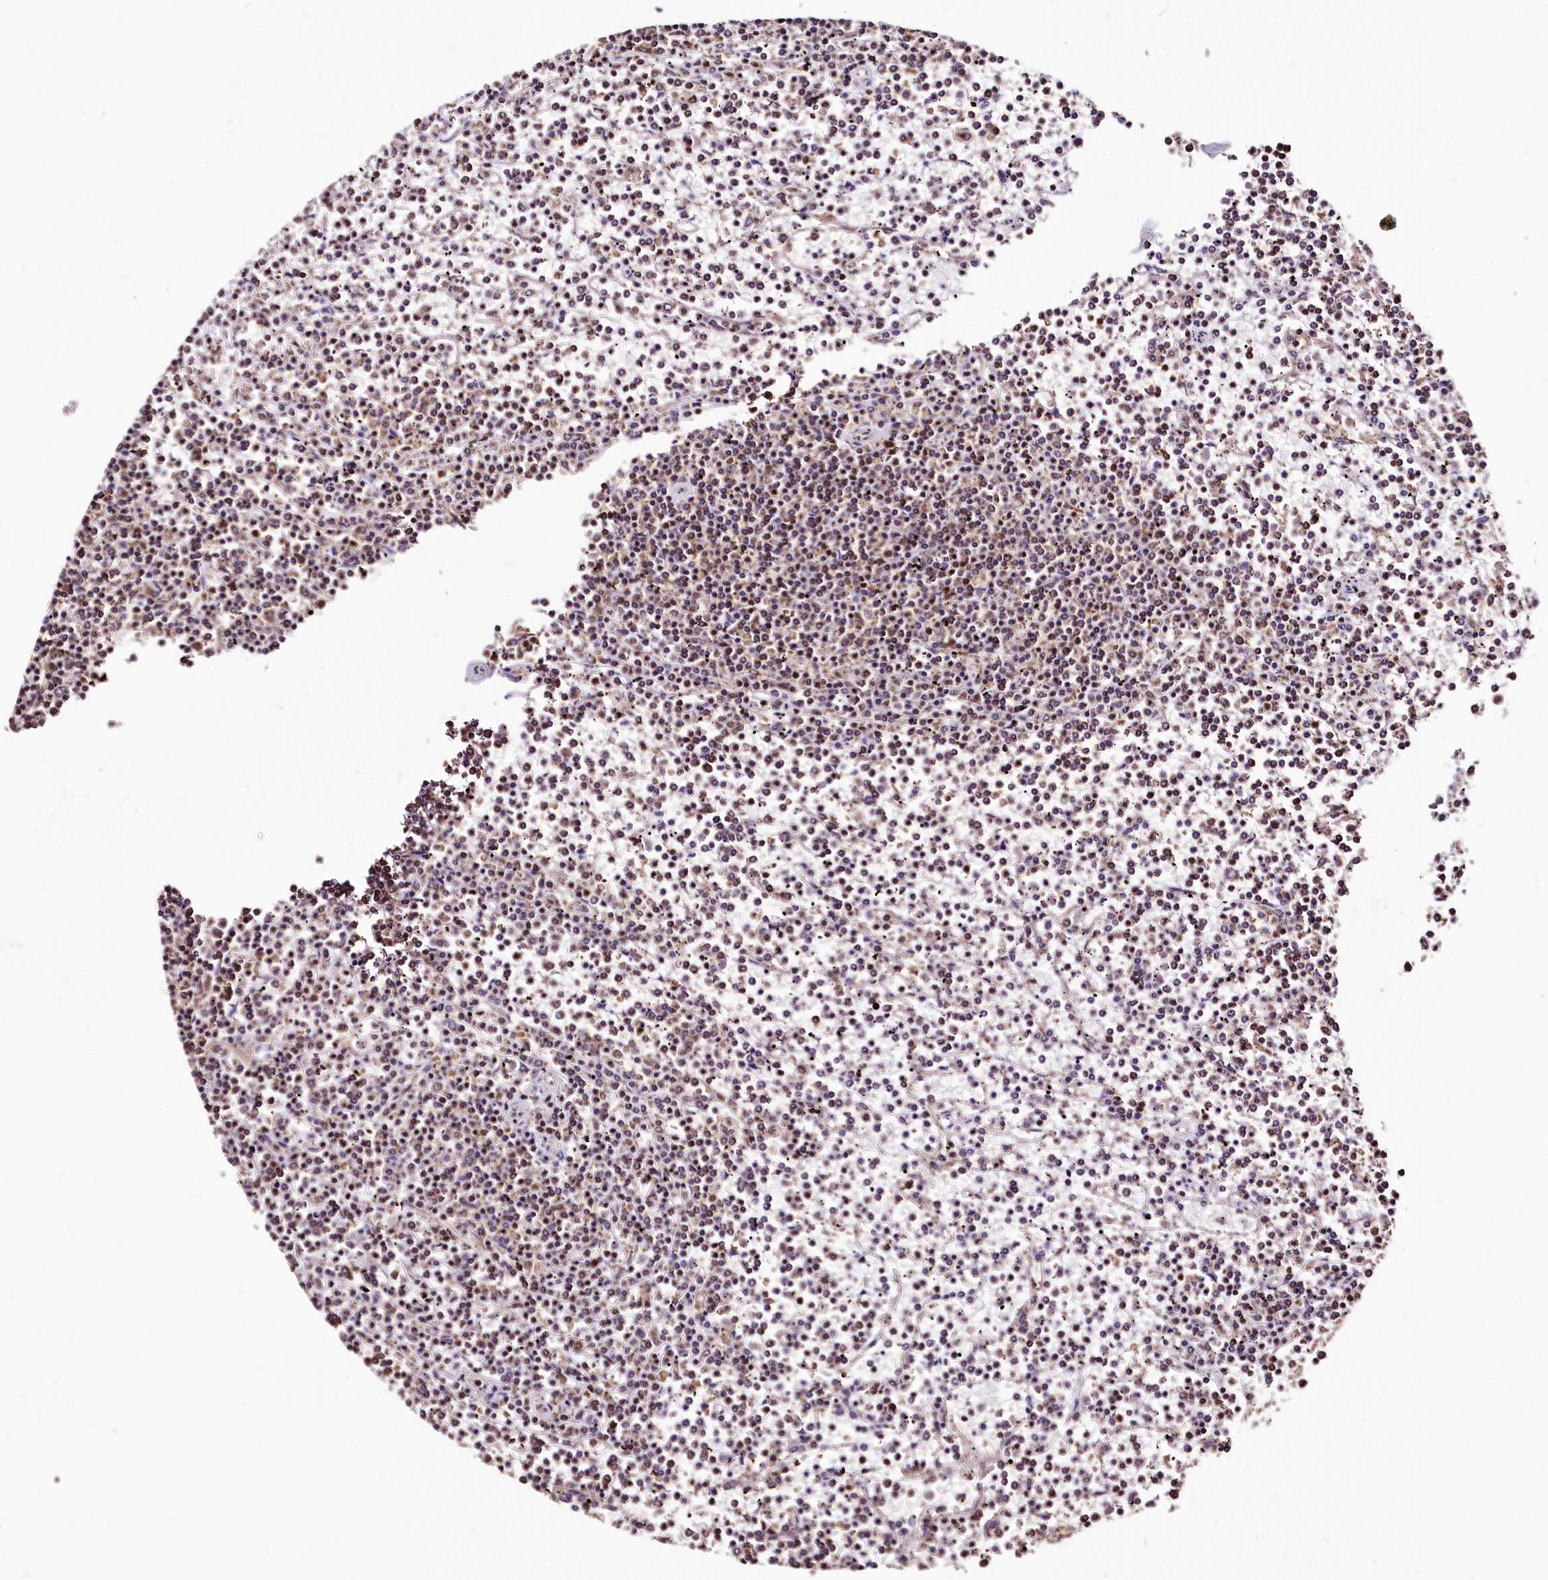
{"staining": {"intensity": "moderate", "quantity": "25%-75%", "location": "cytoplasmic/membranous"}, "tissue": "lymphoma", "cell_type": "Tumor cells", "image_type": "cancer", "snomed": [{"axis": "morphology", "description": "Malignant lymphoma, non-Hodgkin's type, Low grade"}, {"axis": "topography", "description": "Spleen"}], "caption": "This photomicrograph shows immunohistochemistry staining of human malignant lymphoma, non-Hodgkin's type (low-grade), with medium moderate cytoplasmic/membranous staining in approximately 25%-75% of tumor cells.", "gene": "LRSAM1", "patient": {"sex": "female", "age": 19}}